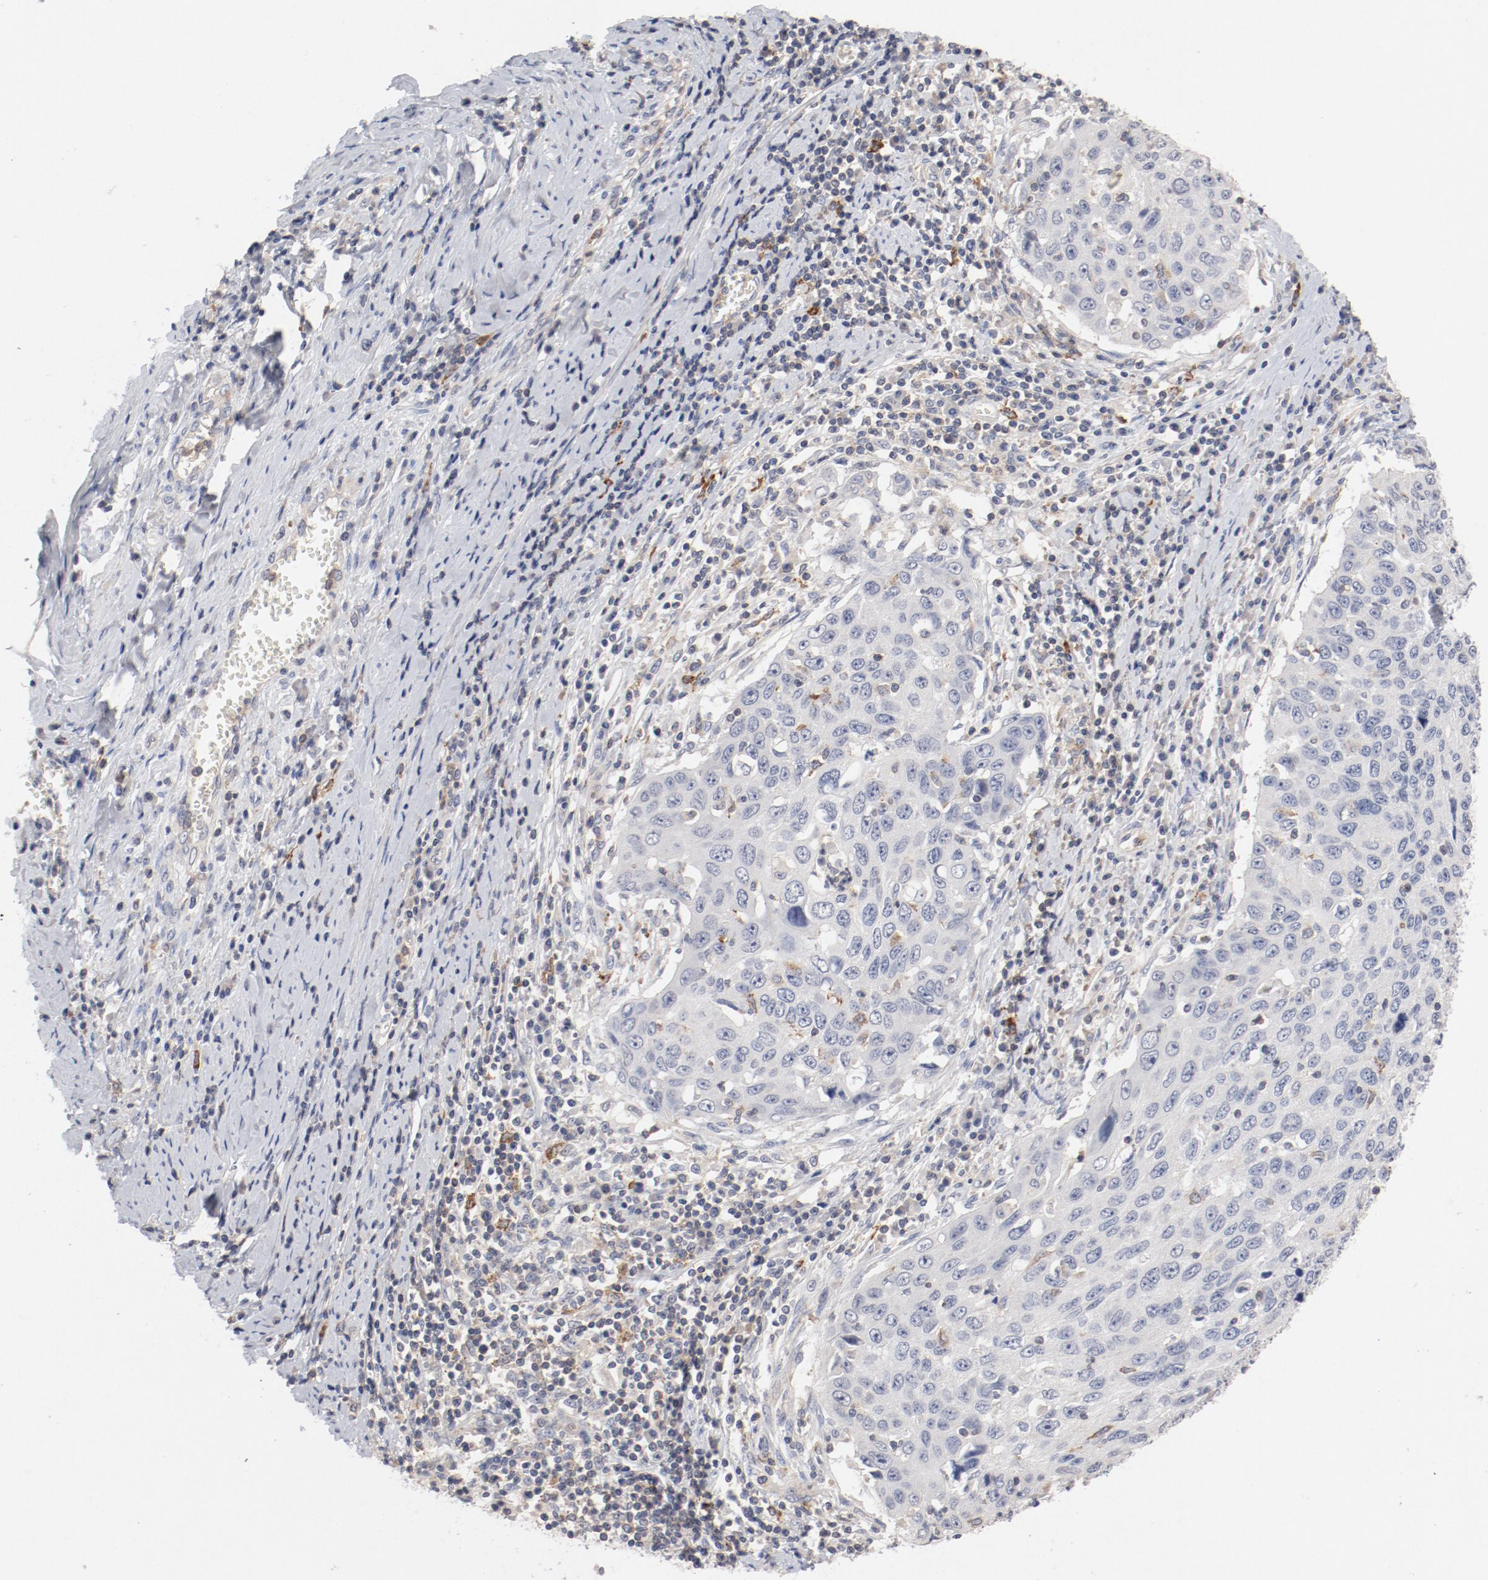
{"staining": {"intensity": "negative", "quantity": "none", "location": "none"}, "tissue": "cervical cancer", "cell_type": "Tumor cells", "image_type": "cancer", "snomed": [{"axis": "morphology", "description": "Squamous cell carcinoma, NOS"}, {"axis": "topography", "description": "Cervix"}], "caption": "Tumor cells are negative for protein expression in human cervical squamous cell carcinoma. (IHC, brightfield microscopy, high magnification).", "gene": "CBL", "patient": {"sex": "female", "age": 53}}